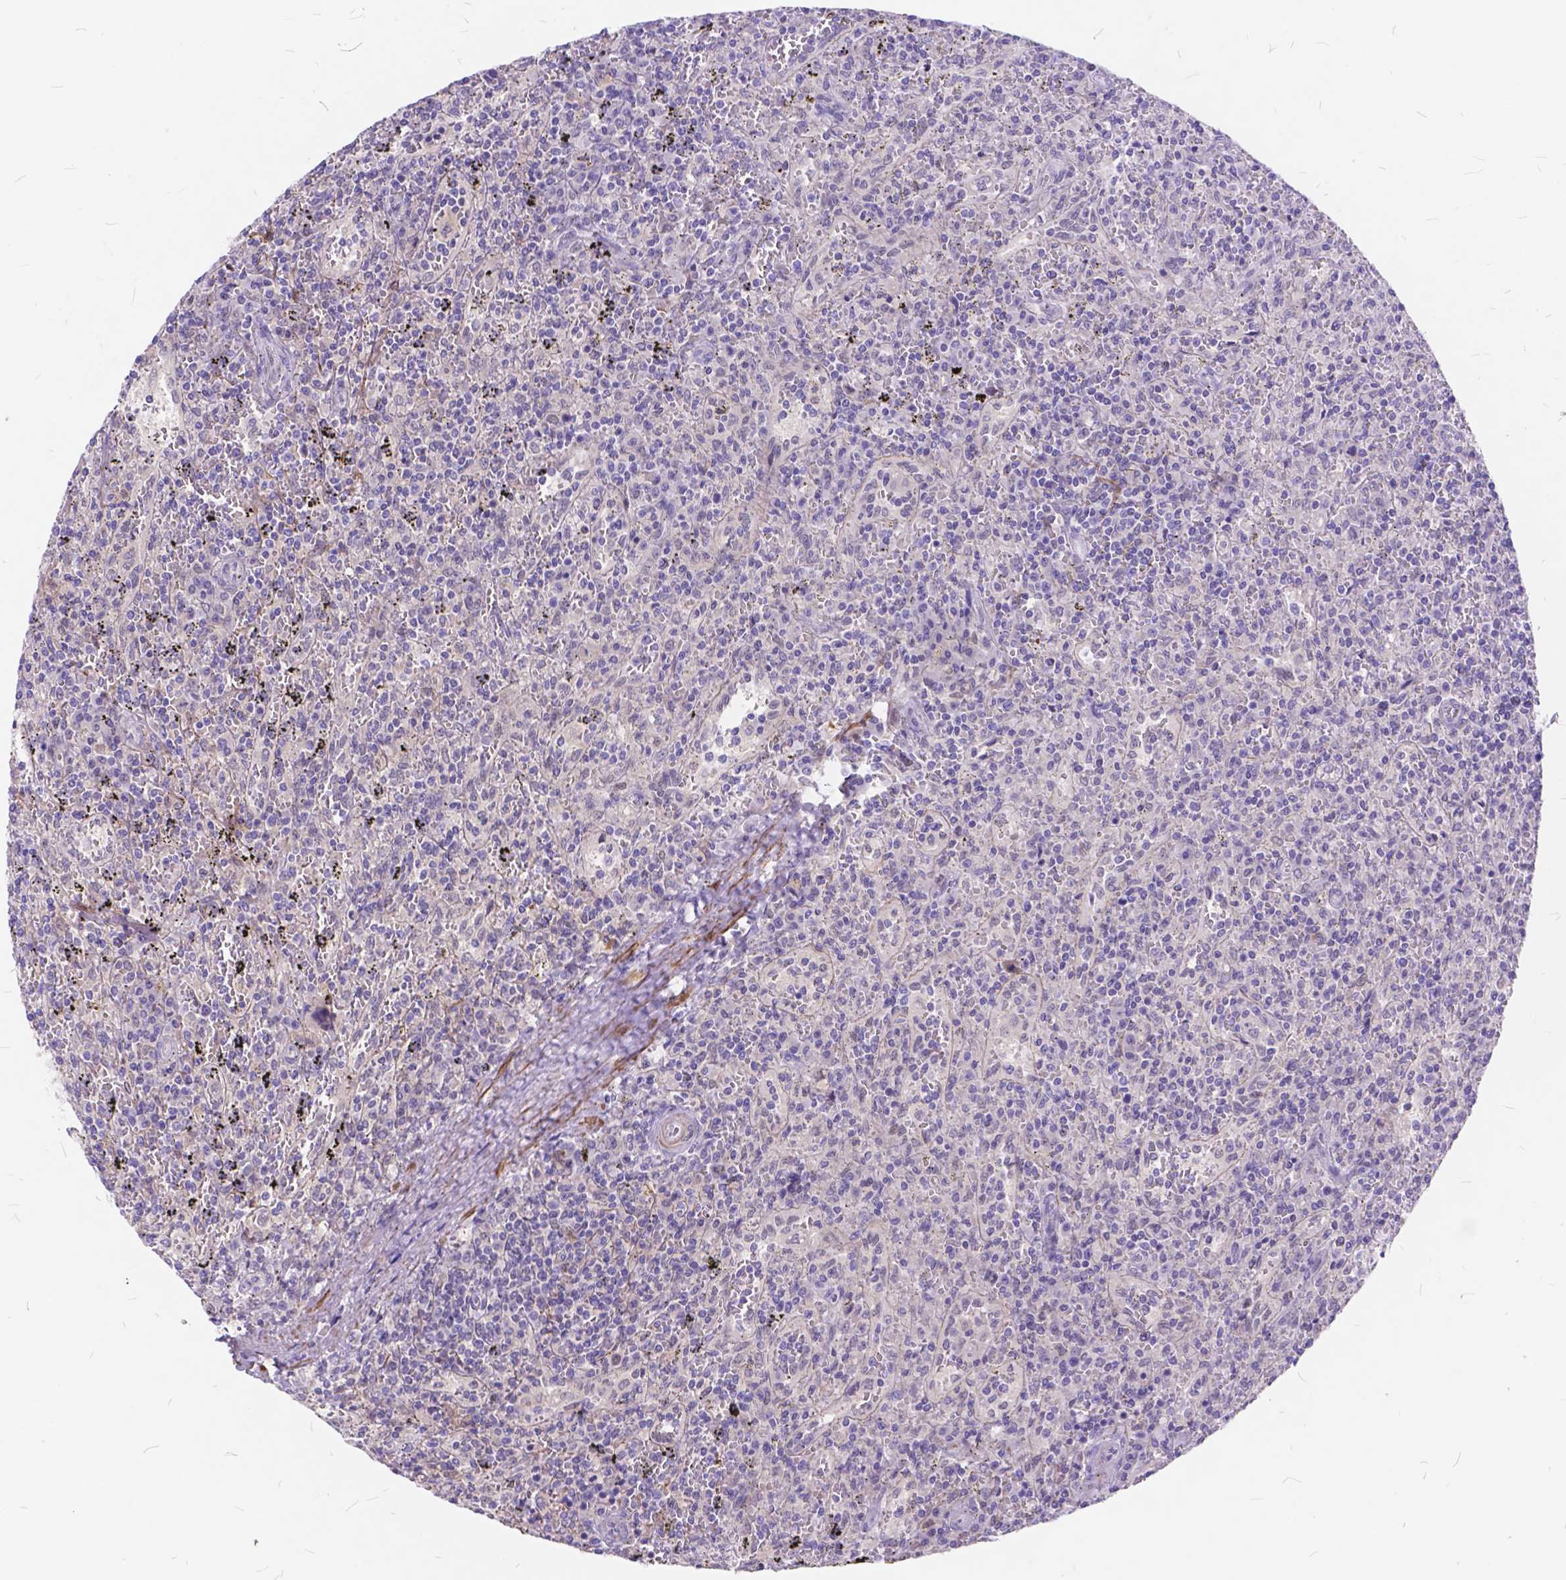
{"staining": {"intensity": "negative", "quantity": "none", "location": "none"}, "tissue": "lymphoma", "cell_type": "Tumor cells", "image_type": "cancer", "snomed": [{"axis": "morphology", "description": "Malignant lymphoma, non-Hodgkin's type, Low grade"}, {"axis": "topography", "description": "Spleen"}], "caption": "This photomicrograph is of low-grade malignant lymphoma, non-Hodgkin's type stained with IHC to label a protein in brown with the nuclei are counter-stained blue. There is no positivity in tumor cells.", "gene": "MAN2C1", "patient": {"sex": "male", "age": 62}}